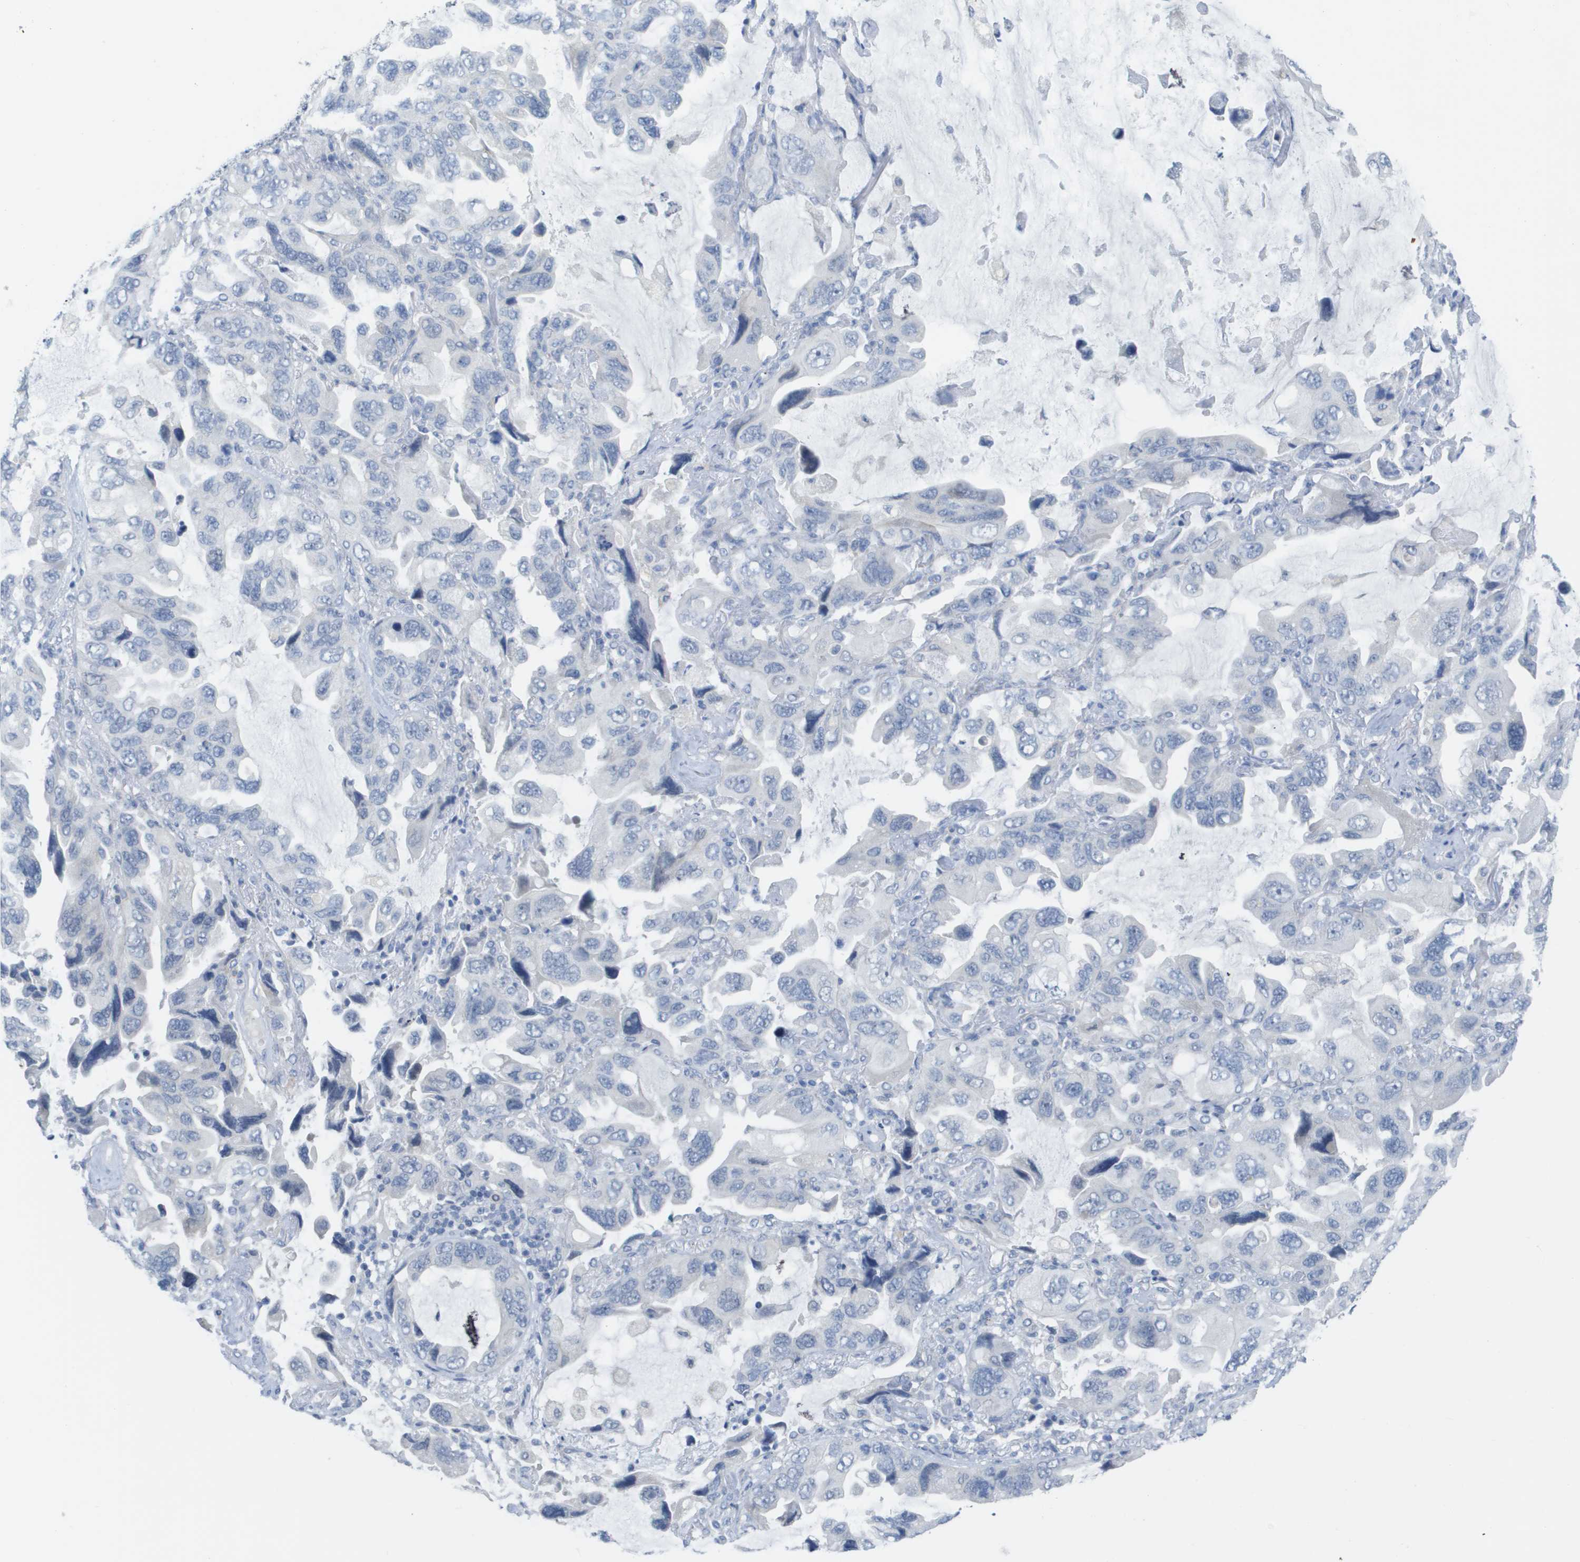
{"staining": {"intensity": "negative", "quantity": "none", "location": "none"}, "tissue": "lung cancer", "cell_type": "Tumor cells", "image_type": "cancer", "snomed": [{"axis": "morphology", "description": "Squamous cell carcinoma, NOS"}, {"axis": "topography", "description": "Lung"}], "caption": "Immunohistochemistry (IHC) image of human squamous cell carcinoma (lung) stained for a protein (brown), which demonstrates no positivity in tumor cells. The staining is performed using DAB (3,3'-diaminobenzidine) brown chromogen with nuclei counter-stained in using hematoxylin.", "gene": "PDE4A", "patient": {"sex": "female", "age": 73}}